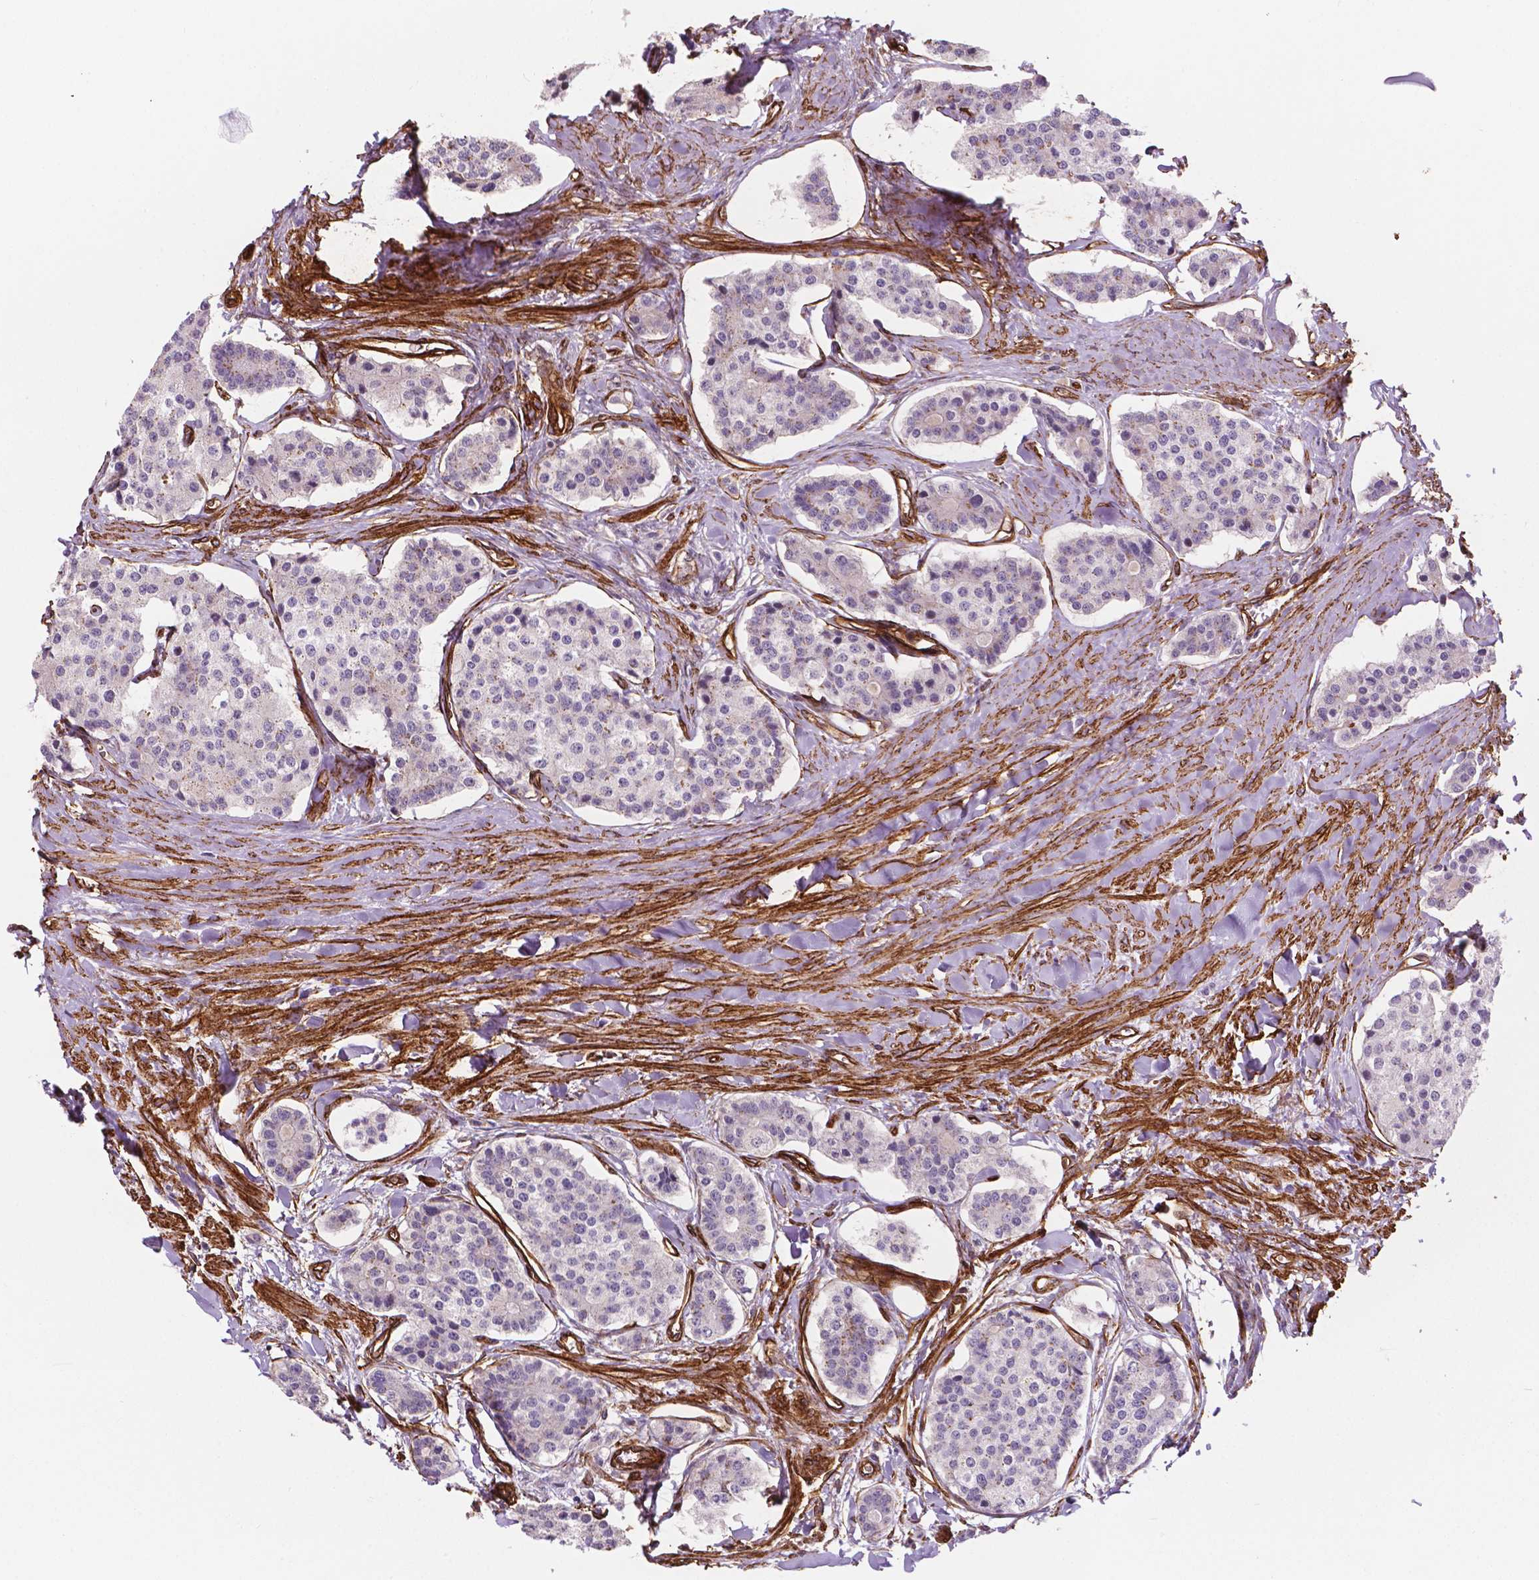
{"staining": {"intensity": "negative", "quantity": "none", "location": "none"}, "tissue": "carcinoid", "cell_type": "Tumor cells", "image_type": "cancer", "snomed": [{"axis": "morphology", "description": "Carcinoid, malignant, NOS"}, {"axis": "topography", "description": "Small intestine"}], "caption": "Immunohistochemistry (IHC) of human carcinoid shows no staining in tumor cells.", "gene": "EGFL8", "patient": {"sex": "female", "age": 65}}